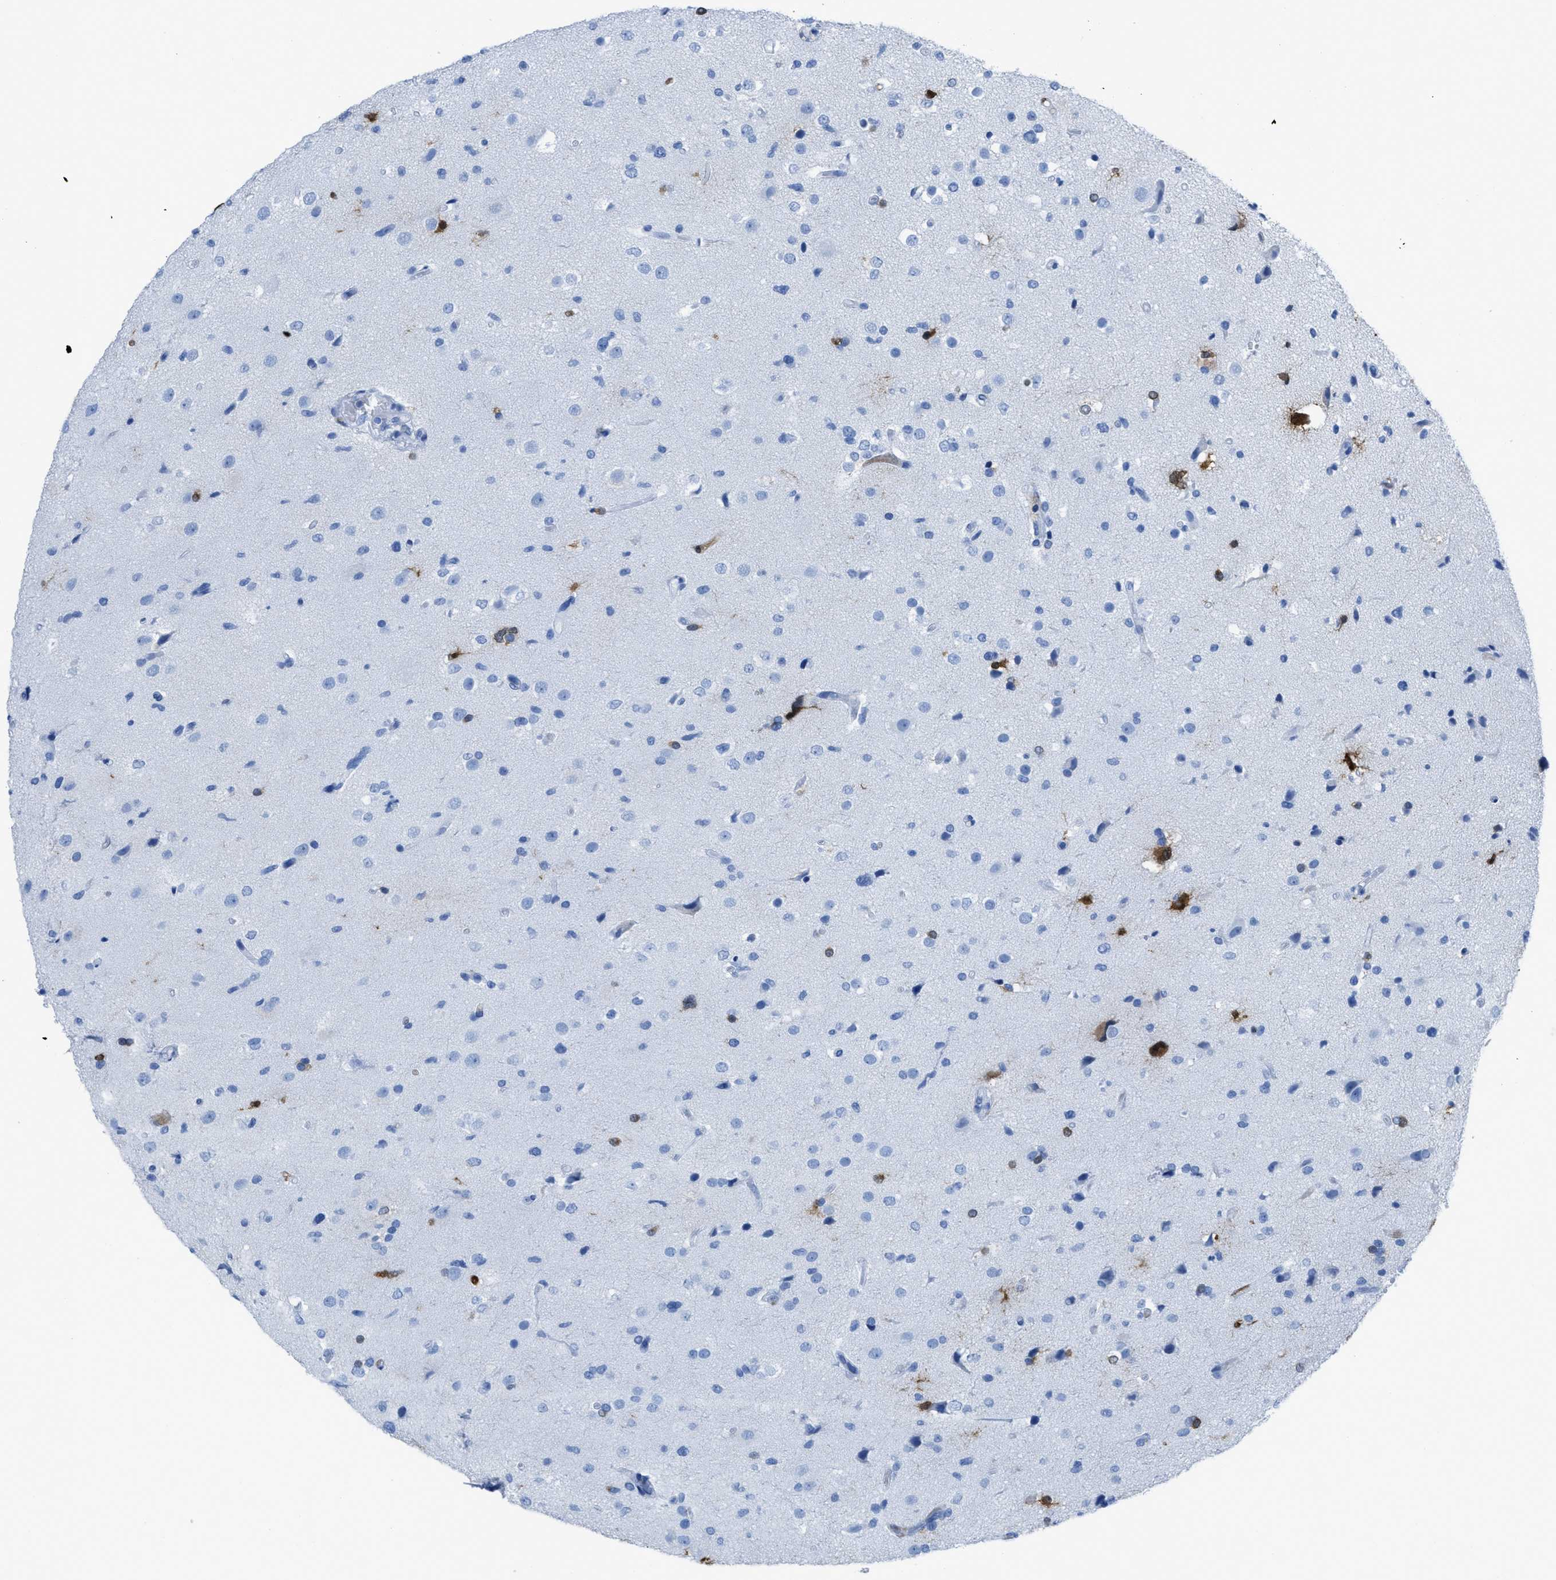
{"staining": {"intensity": "negative", "quantity": "none", "location": "none"}, "tissue": "glioma", "cell_type": "Tumor cells", "image_type": "cancer", "snomed": [{"axis": "morphology", "description": "Glioma, malignant, High grade"}, {"axis": "topography", "description": "Brain"}], "caption": "A histopathology image of human glioma is negative for staining in tumor cells.", "gene": "CDKN2A", "patient": {"sex": "male", "age": 33}}